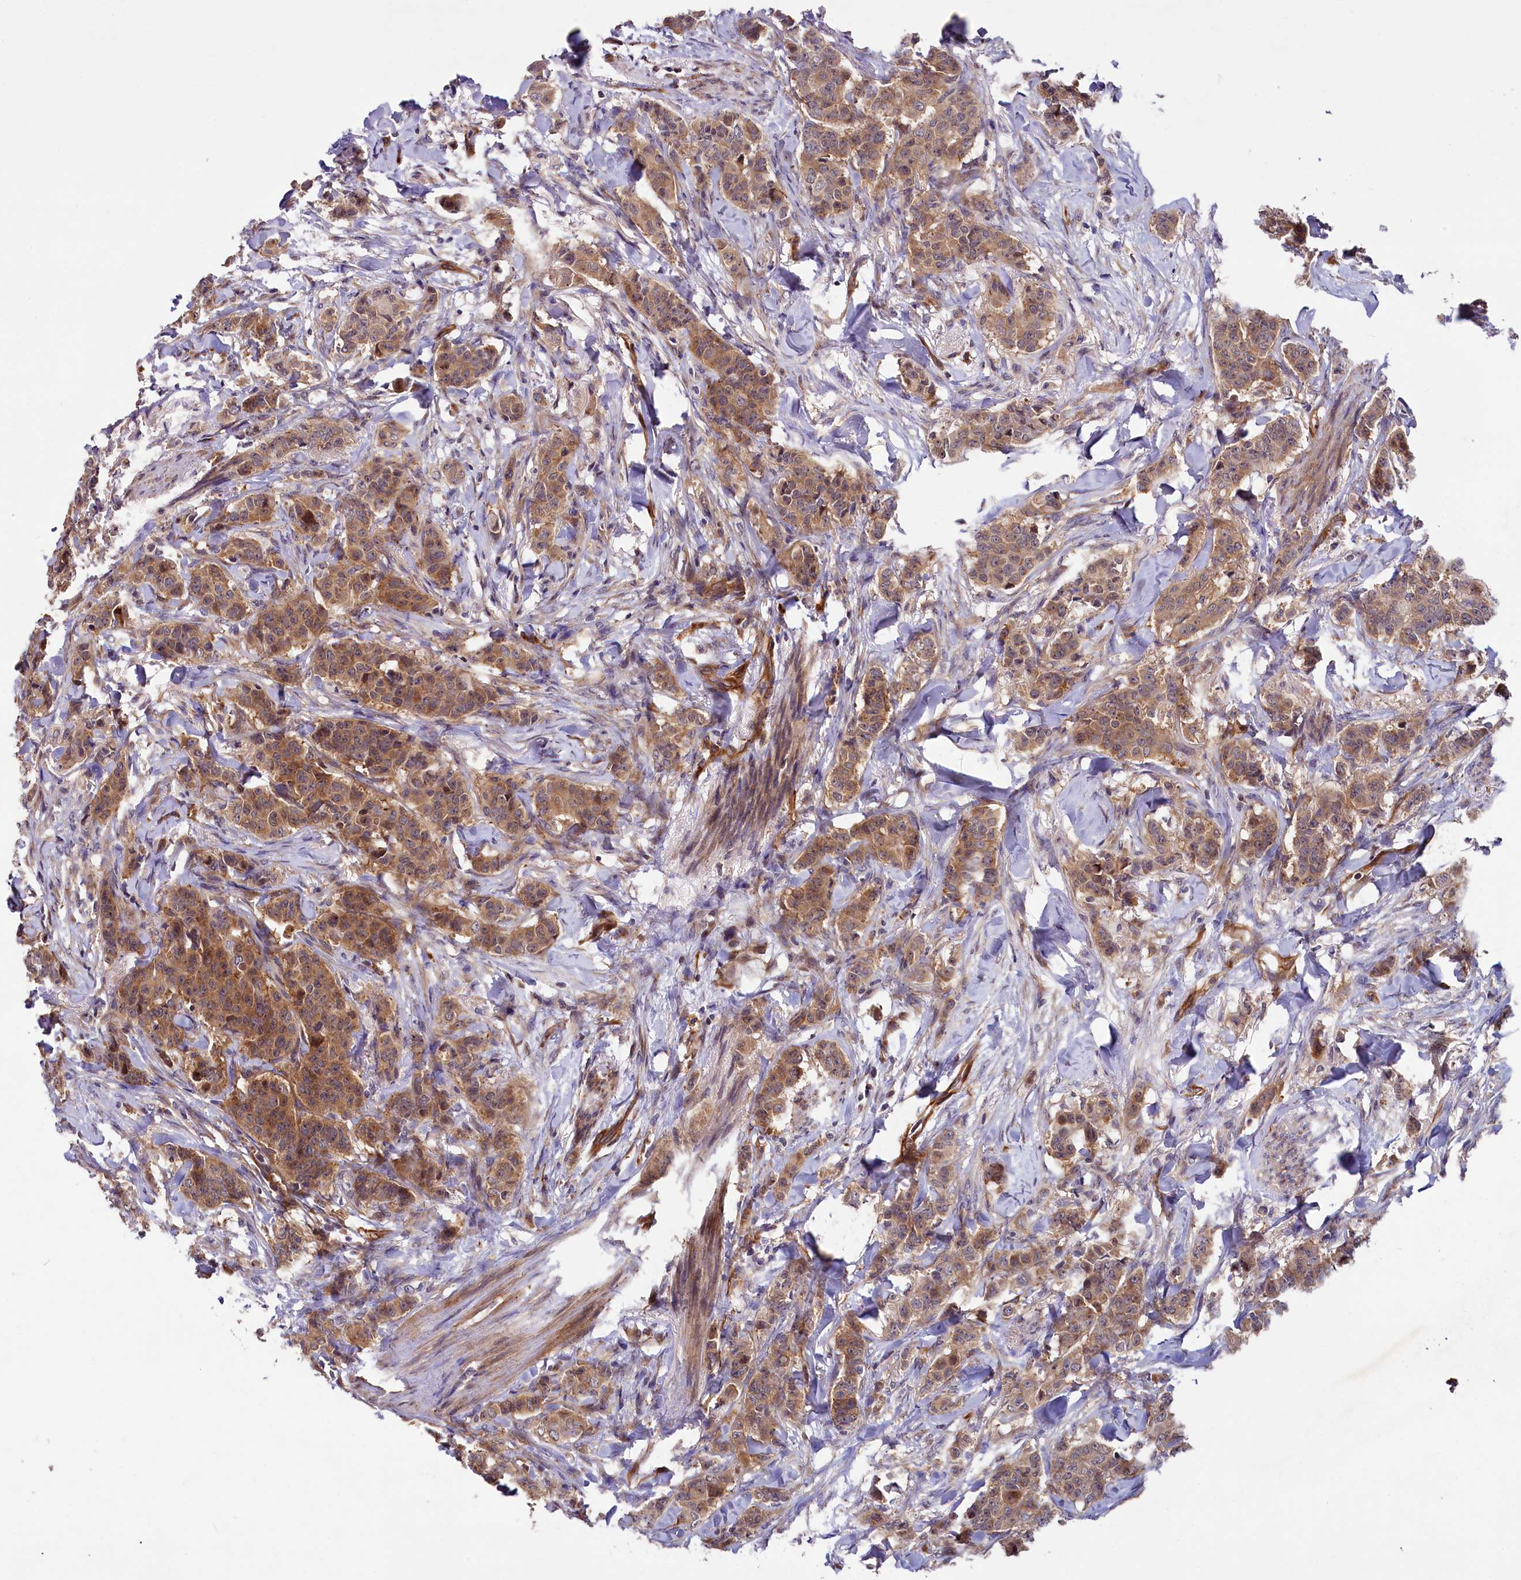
{"staining": {"intensity": "moderate", "quantity": ">75%", "location": "cytoplasmic/membranous"}, "tissue": "breast cancer", "cell_type": "Tumor cells", "image_type": "cancer", "snomed": [{"axis": "morphology", "description": "Duct carcinoma"}, {"axis": "topography", "description": "Breast"}], "caption": "Tumor cells display medium levels of moderate cytoplasmic/membranous expression in approximately >75% of cells in breast infiltrating ductal carcinoma.", "gene": "PKN2", "patient": {"sex": "female", "age": 40}}